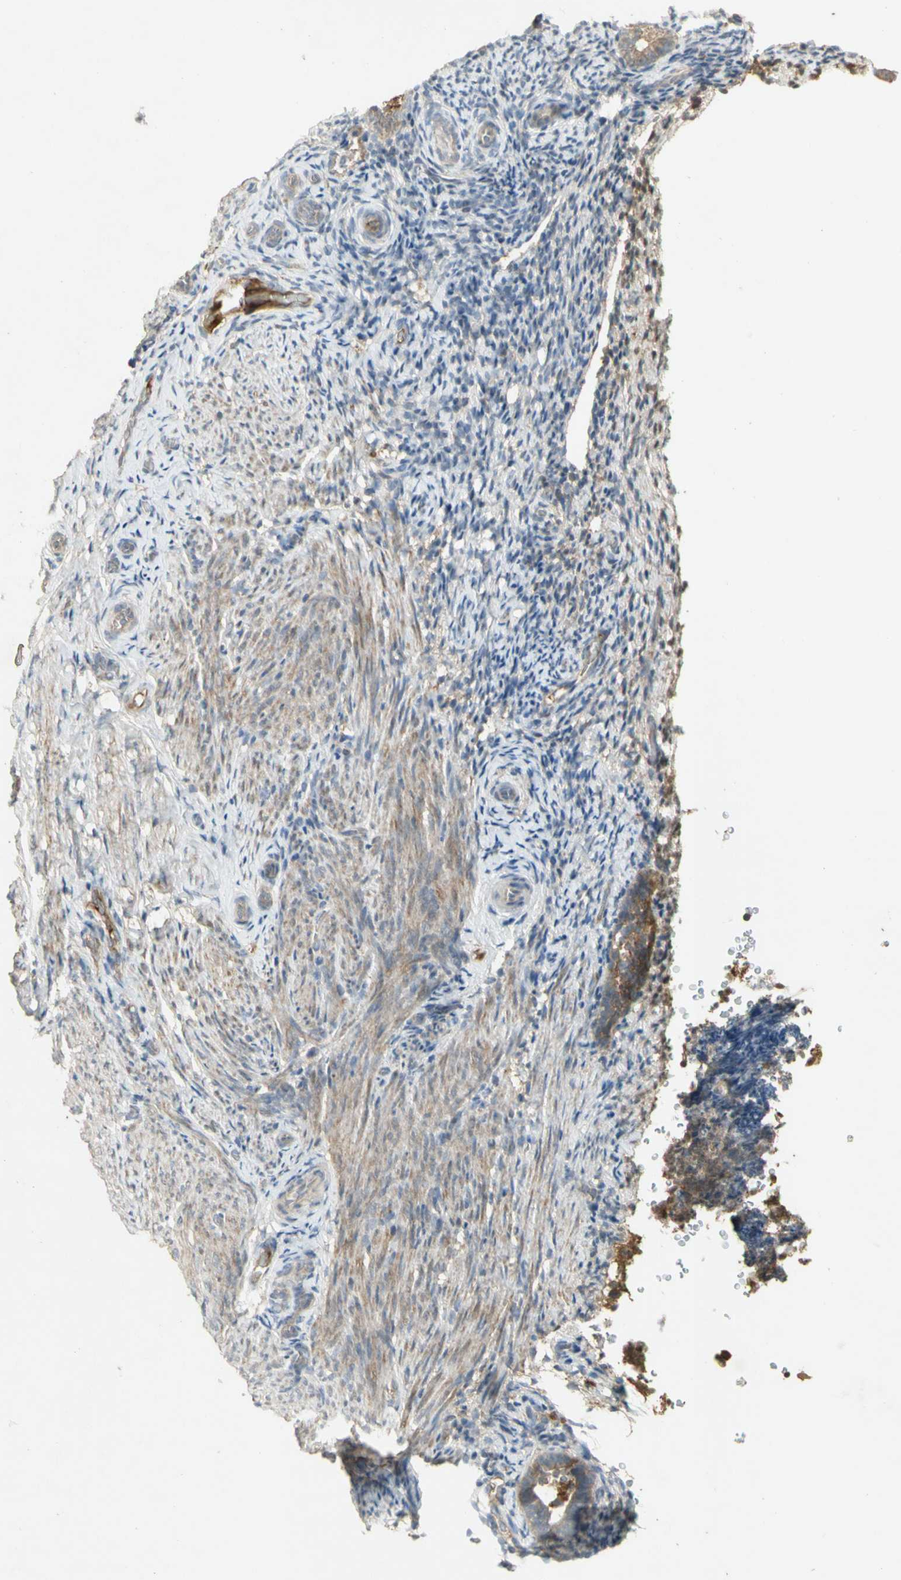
{"staining": {"intensity": "weak", "quantity": "<25%", "location": "cytoplasmic/membranous"}, "tissue": "endometrium", "cell_type": "Cells in endometrial stroma", "image_type": "normal", "snomed": [{"axis": "morphology", "description": "Normal tissue, NOS"}, {"axis": "topography", "description": "Endometrium"}], "caption": "The micrograph reveals no significant expression in cells in endometrial stroma of endometrium. The staining is performed using DAB (3,3'-diaminobenzidine) brown chromogen with nuclei counter-stained in using hematoxylin.", "gene": "NRG4", "patient": {"sex": "female", "age": 51}}